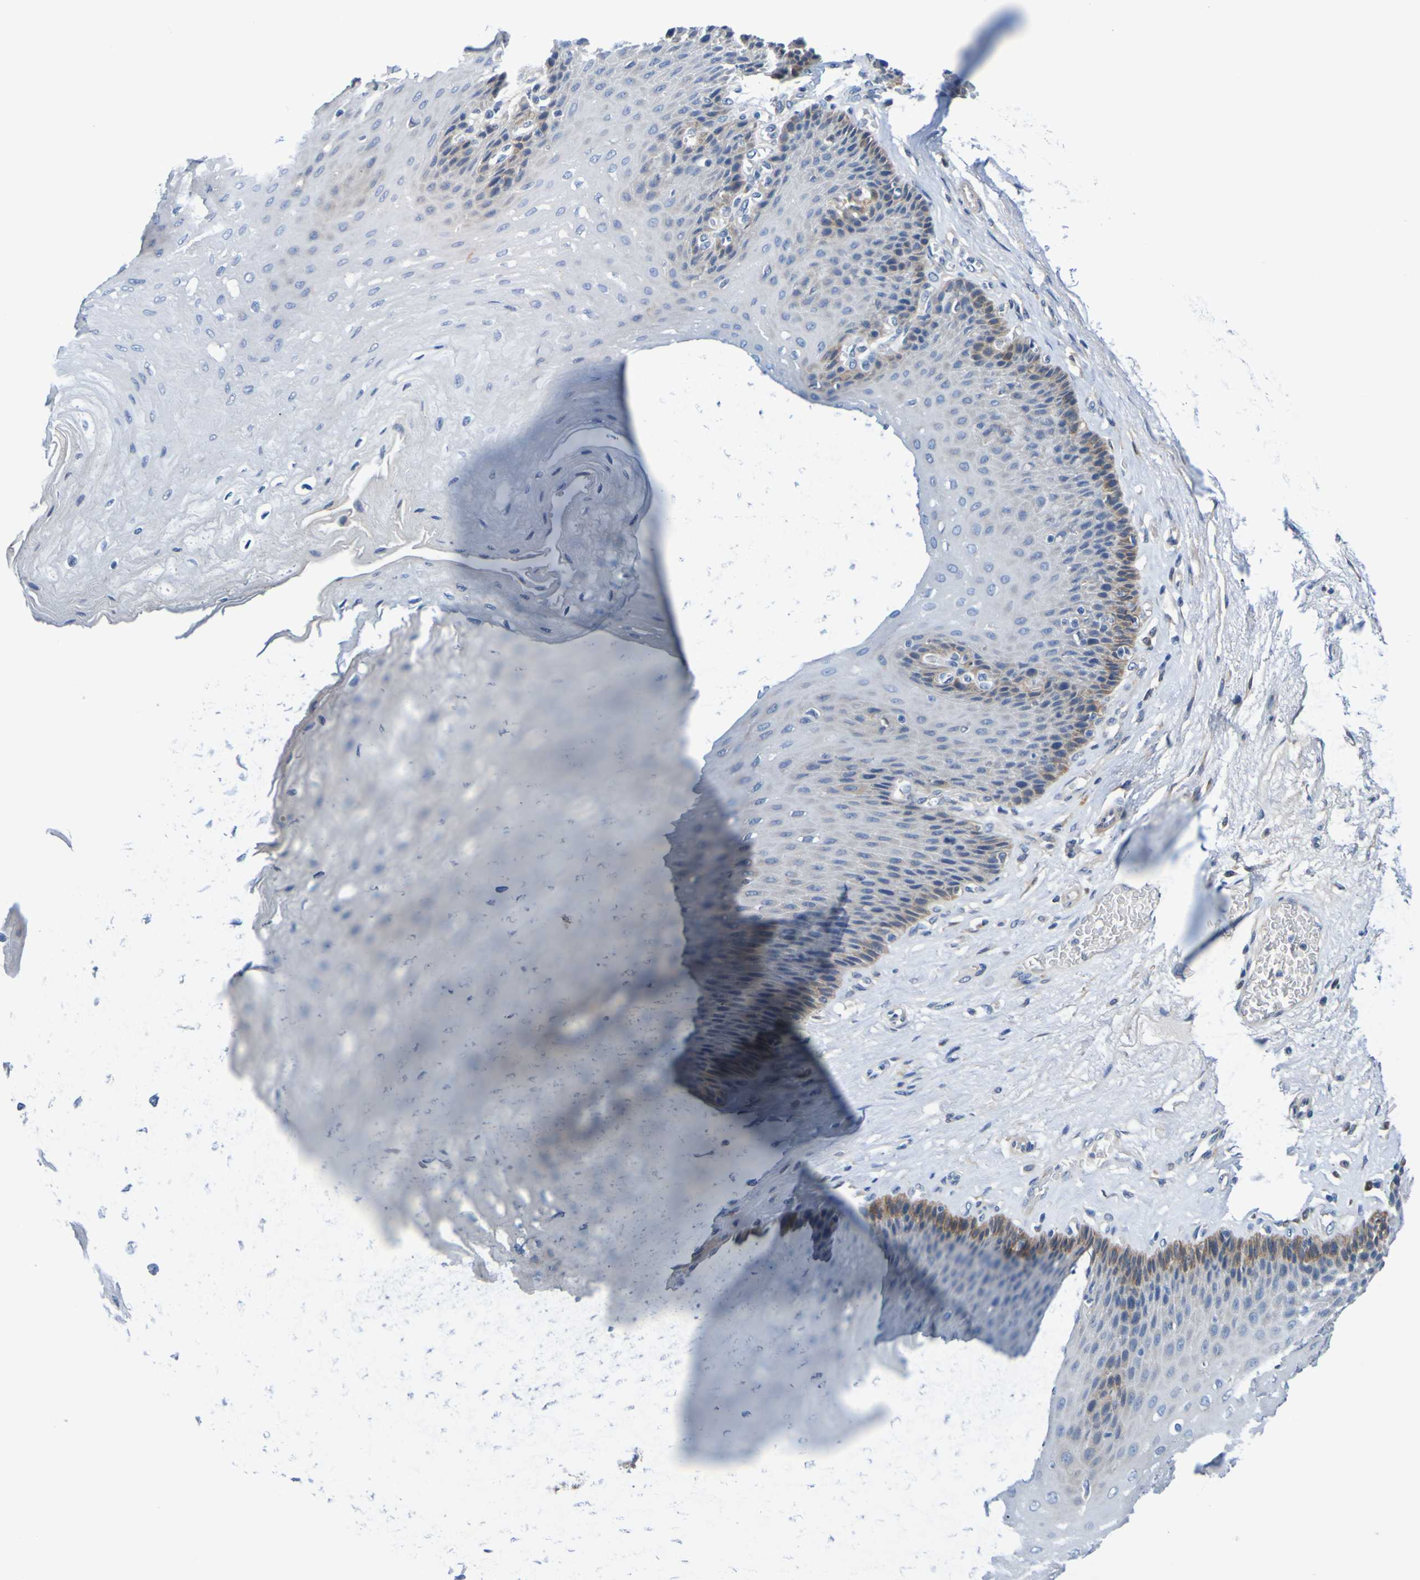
{"staining": {"intensity": "moderate", "quantity": "<25%", "location": "cytoplasmic/membranous"}, "tissue": "esophagus", "cell_type": "Squamous epithelial cells", "image_type": "normal", "snomed": [{"axis": "morphology", "description": "Normal tissue, NOS"}, {"axis": "topography", "description": "Esophagus"}], "caption": "Human esophagus stained with a brown dye exhibits moderate cytoplasmic/membranous positive positivity in about <25% of squamous epithelial cells.", "gene": "METAP2", "patient": {"sex": "female", "age": 72}}